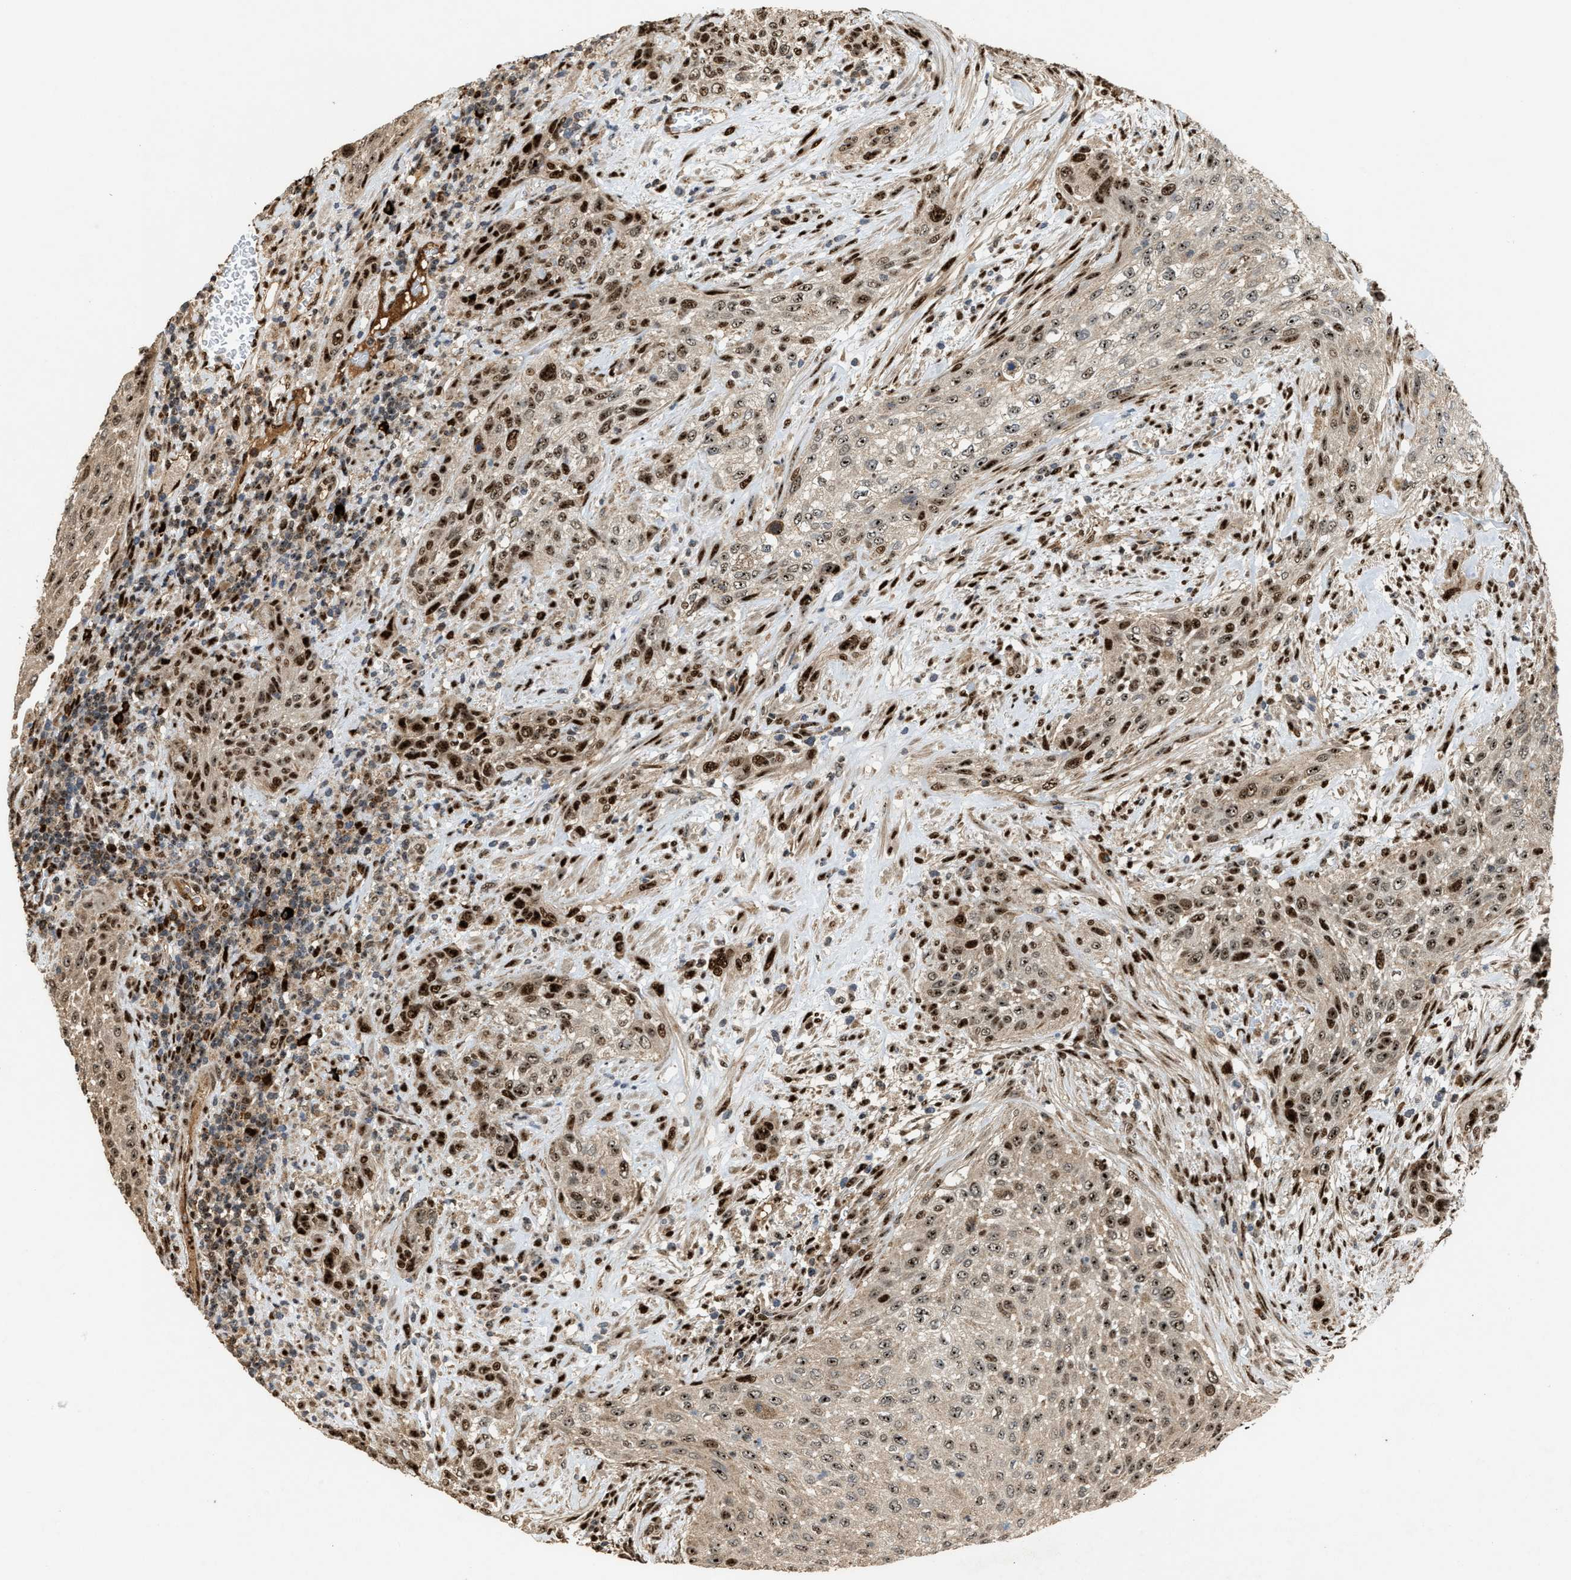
{"staining": {"intensity": "strong", "quantity": ">75%", "location": "cytoplasmic/membranous,nuclear"}, "tissue": "urothelial cancer", "cell_type": "Tumor cells", "image_type": "cancer", "snomed": [{"axis": "morphology", "description": "Urothelial carcinoma, Low grade"}, {"axis": "morphology", "description": "Urothelial carcinoma, High grade"}, {"axis": "topography", "description": "Urinary bladder"}], "caption": "Protein staining displays strong cytoplasmic/membranous and nuclear positivity in about >75% of tumor cells in urothelial cancer. (DAB (3,3'-diaminobenzidine) = brown stain, brightfield microscopy at high magnification).", "gene": "ZNF687", "patient": {"sex": "male", "age": 35}}